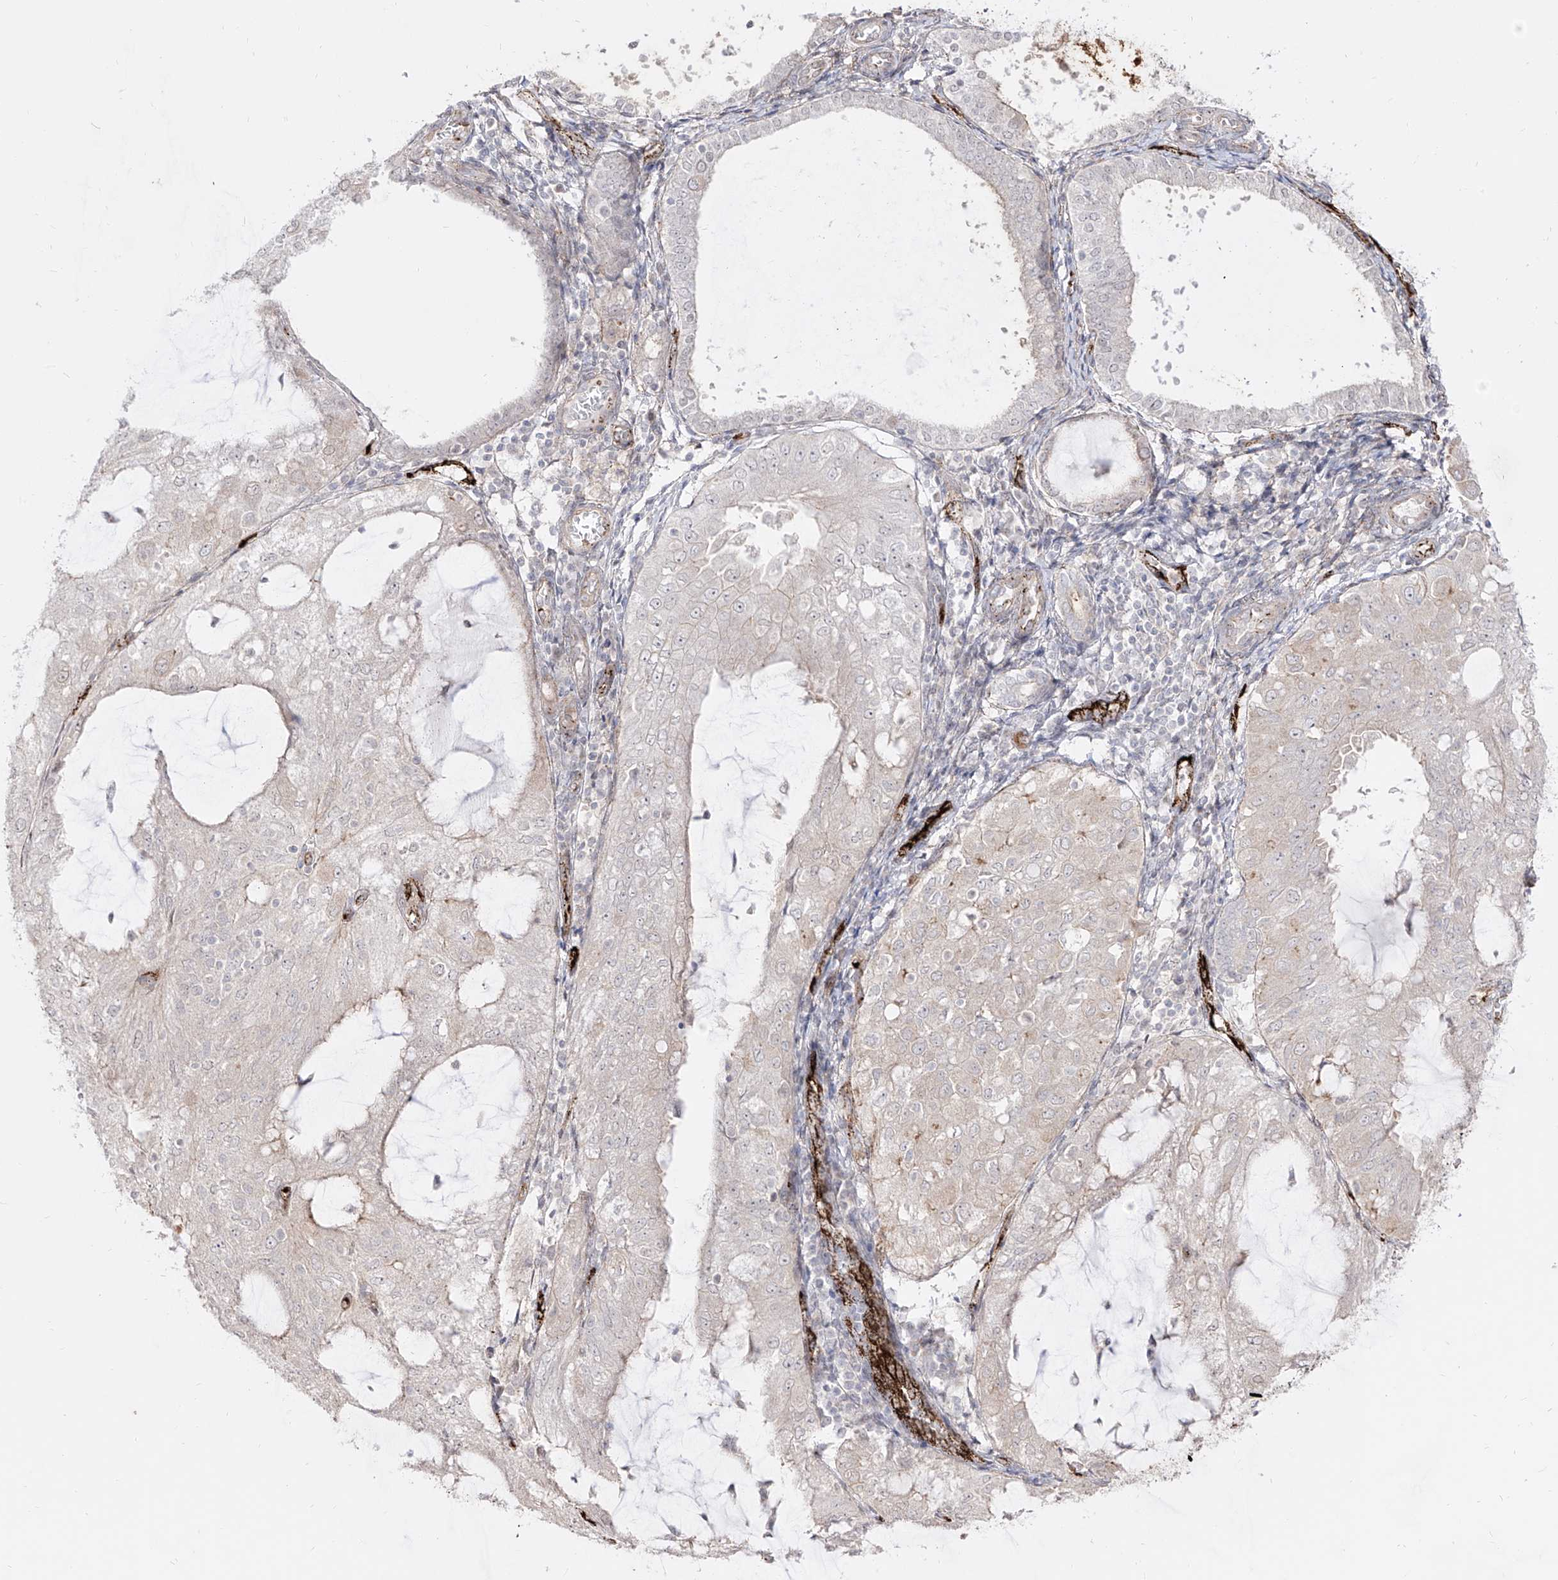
{"staining": {"intensity": "negative", "quantity": "none", "location": "none"}, "tissue": "endometrial cancer", "cell_type": "Tumor cells", "image_type": "cancer", "snomed": [{"axis": "morphology", "description": "Adenocarcinoma, NOS"}, {"axis": "topography", "description": "Endometrium"}], "caption": "This is an immunohistochemistry micrograph of endometrial cancer. There is no expression in tumor cells.", "gene": "ZGRF1", "patient": {"sex": "female", "age": 81}}